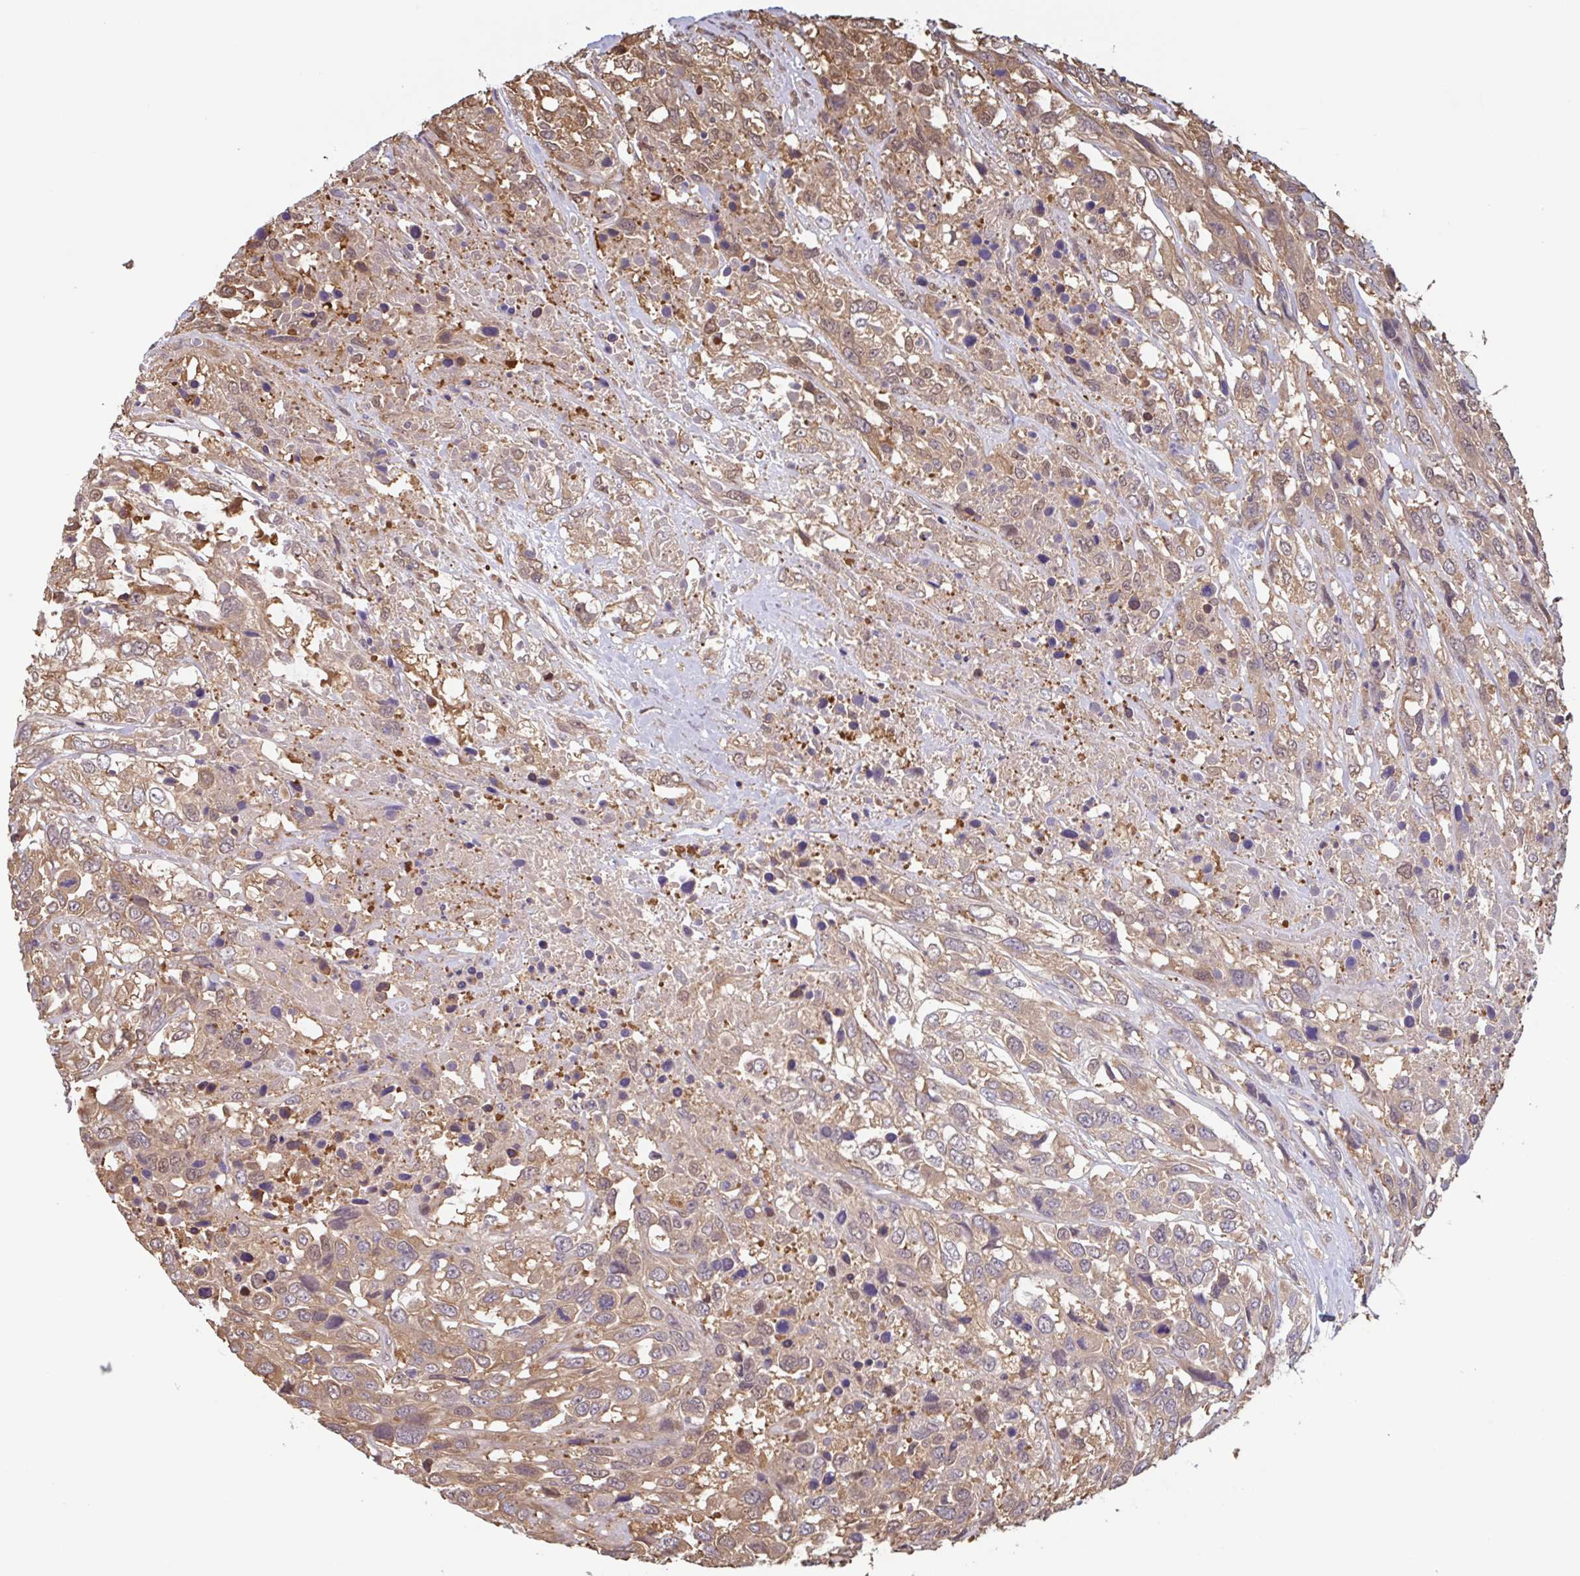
{"staining": {"intensity": "moderate", "quantity": ">75%", "location": "cytoplasmic/membranous"}, "tissue": "urothelial cancer", "cell_type": "Tumor cells", "image_type": "cancer", "snomed": [{"axis": "morphology", "description": "Urothelial carcinoma, High grade"}, {"axis": "topography", "description": "Urinary bladder"}], "caption": "A micrograph showing moderate cytoplasmic/membranous positivity in approximately >75% of tumor cells in urothelial cancer, as visualized by brown immunohistochemical staining.", "gene": "OTOP2", "patient": {"sex": "female", "age": 70}}